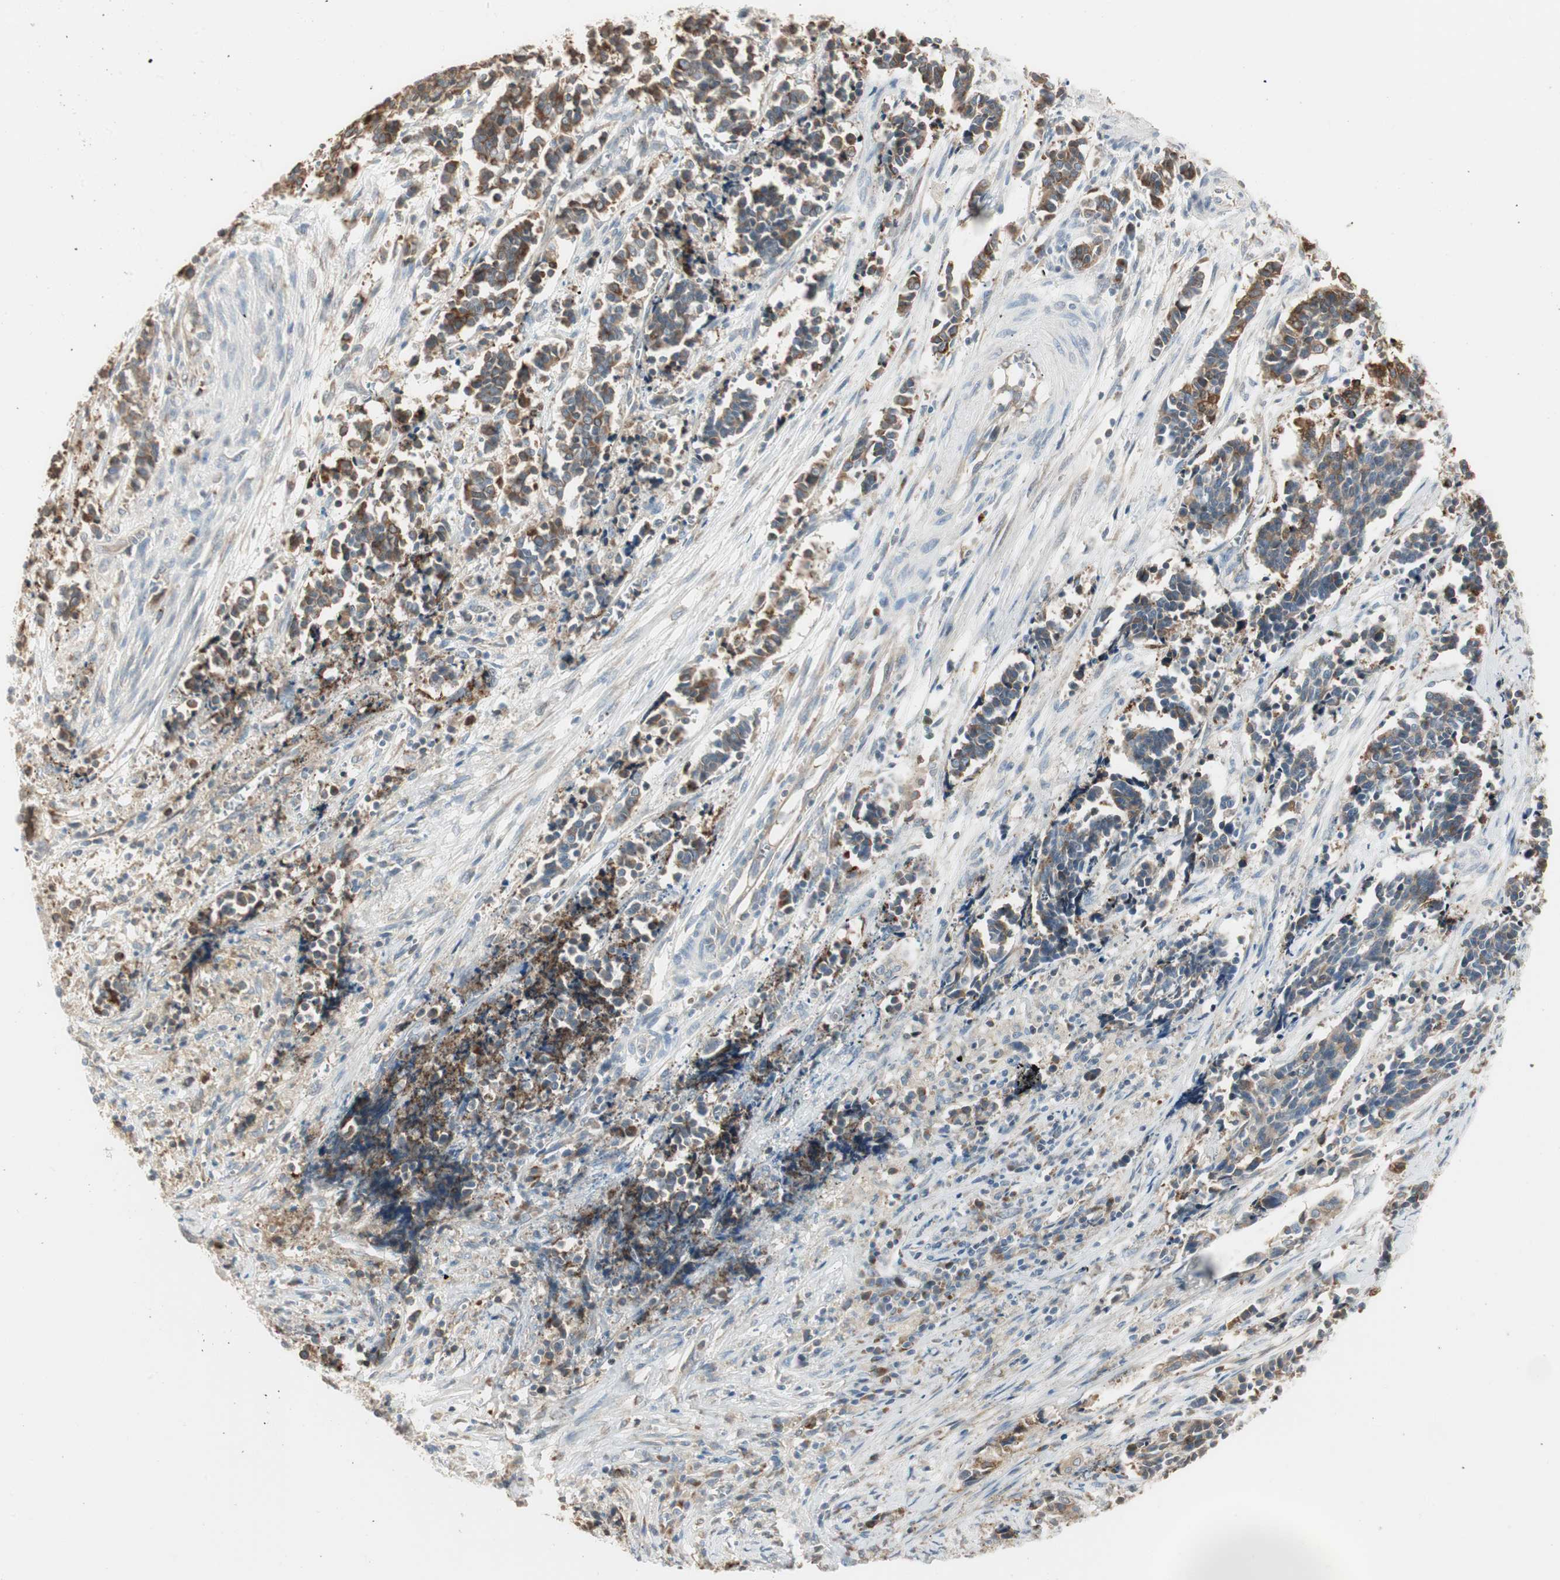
{"staining": {"intensity": "weak", "quantity": ">75%", "location": "cytoplasmic/membranous"}, "tissue": "cervical cancer", "cell_type": "Tumor cells", "image_type": "cancer", "snomed": [{"axis": "morphology", "description": "Squamous cell carcinoma, NOS"}, {"axis": "topography", "description": "Cervix"}], "caption": "IHC image of squamous cell carcinoma (cervical) stained for a protein (brown), which demonstrates low levels of weak cytoplasmic/membranous staining in about >75% of tumor cells.", "gene": "NUCB2", "patient": {"sex": "female", "age": 35}}